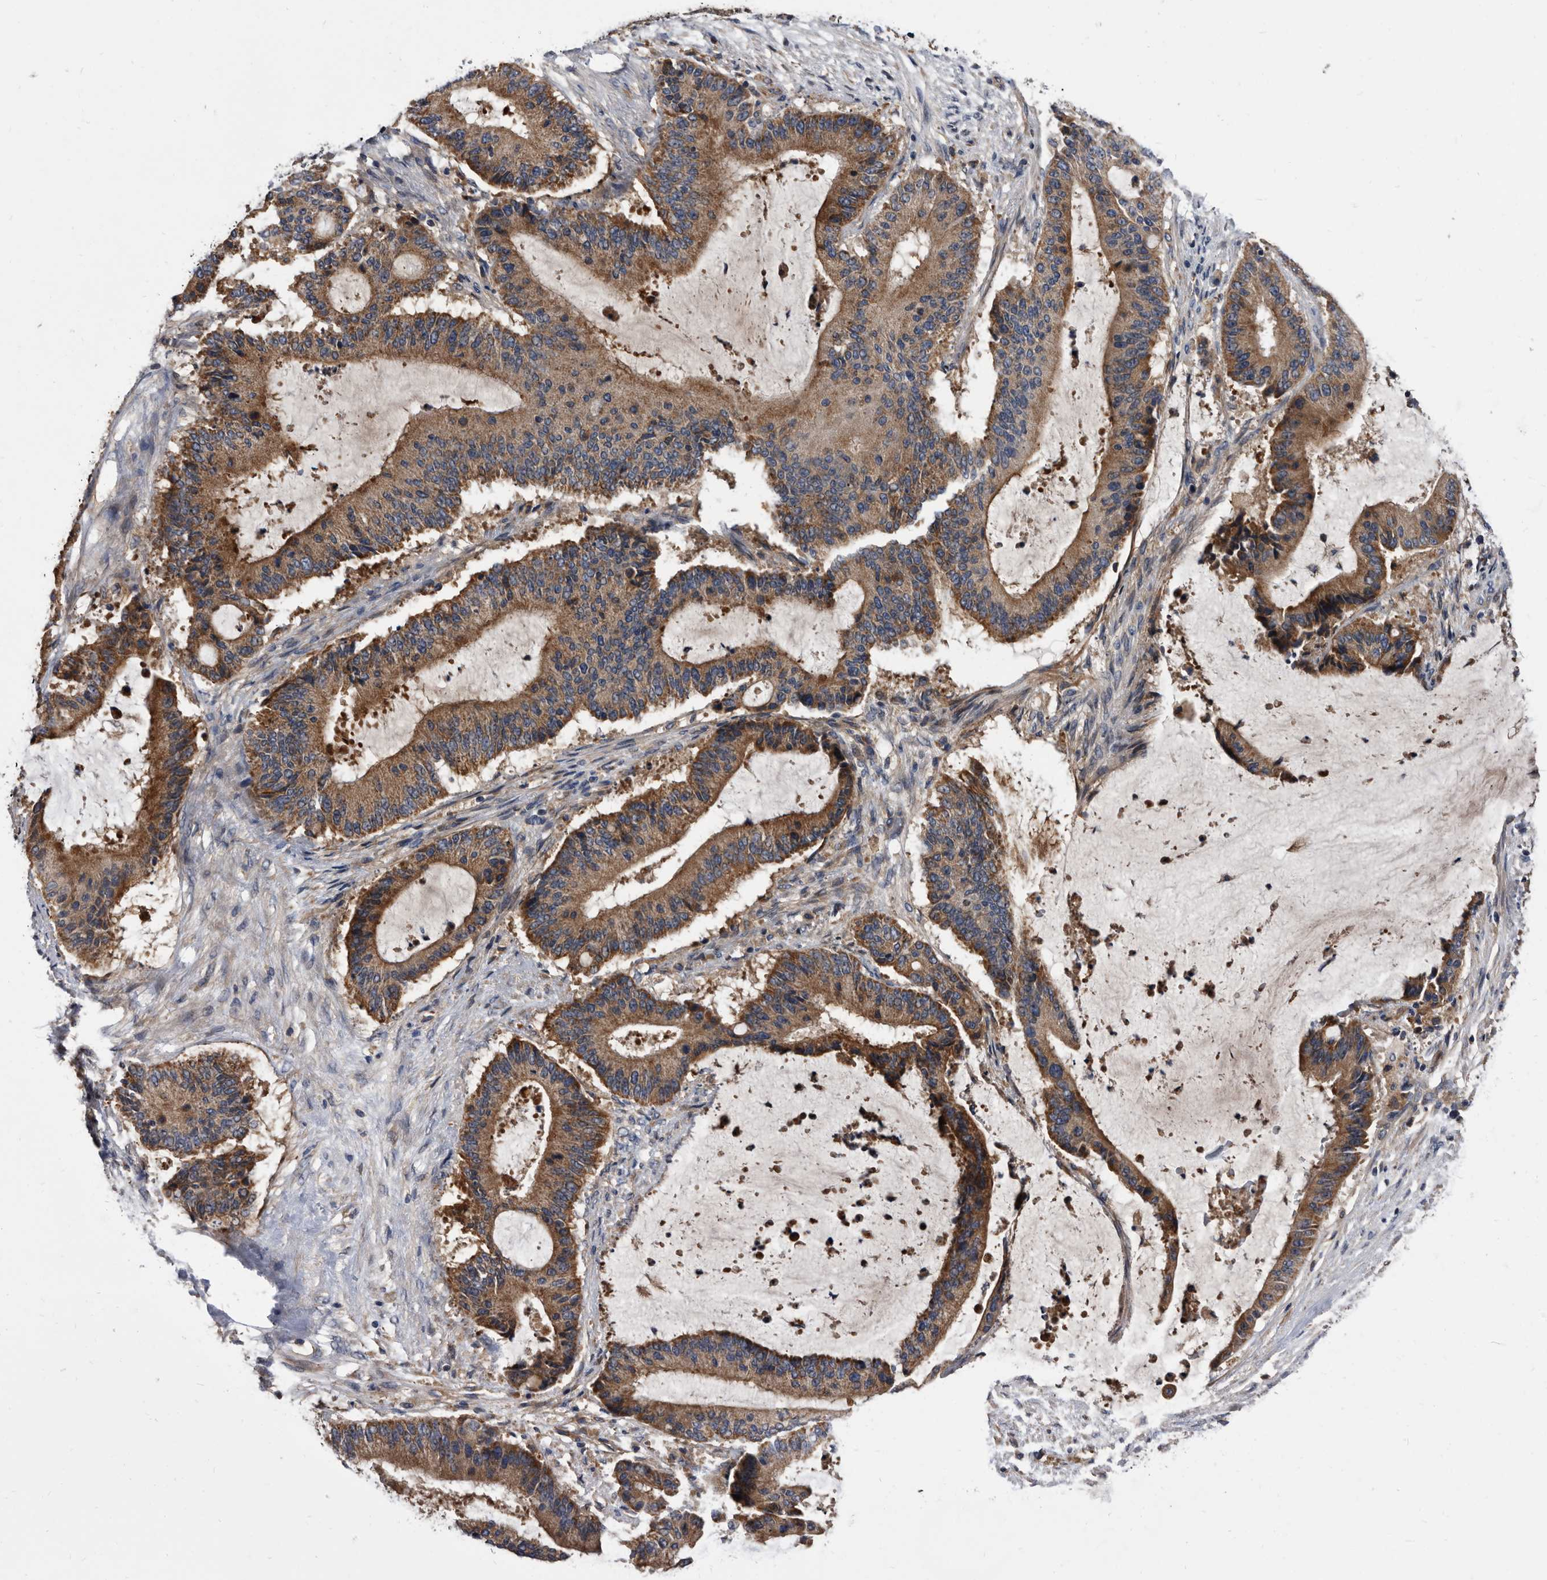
{"staining": {"intensity": "moderate", "quantity": ">75%", "location": "cytoplasmic/membranous"}, "tissue": "liver cancer", "cell_type": "Tumor cells", "image_type": "cancer", "snomed": [{"axis": "morphology", "description": "Normal tissue, NOS"}, {"axis": "morphology", "description": "Cholangiocarcinoma"}, {"axis": "topography", "description": "Liver"}, {"axis": "topography", "description": "Peripheral nerve tissue"}], "caption": "Brown immunohistochemical staining in liver cancer (cholangiocarcinoma) demonstrates moderate cytoplasmic/membranous staining in approximately >75% of tumor cells.", "gene": "DTNBP1", "patient": {"sex": "female", "age": 73}}